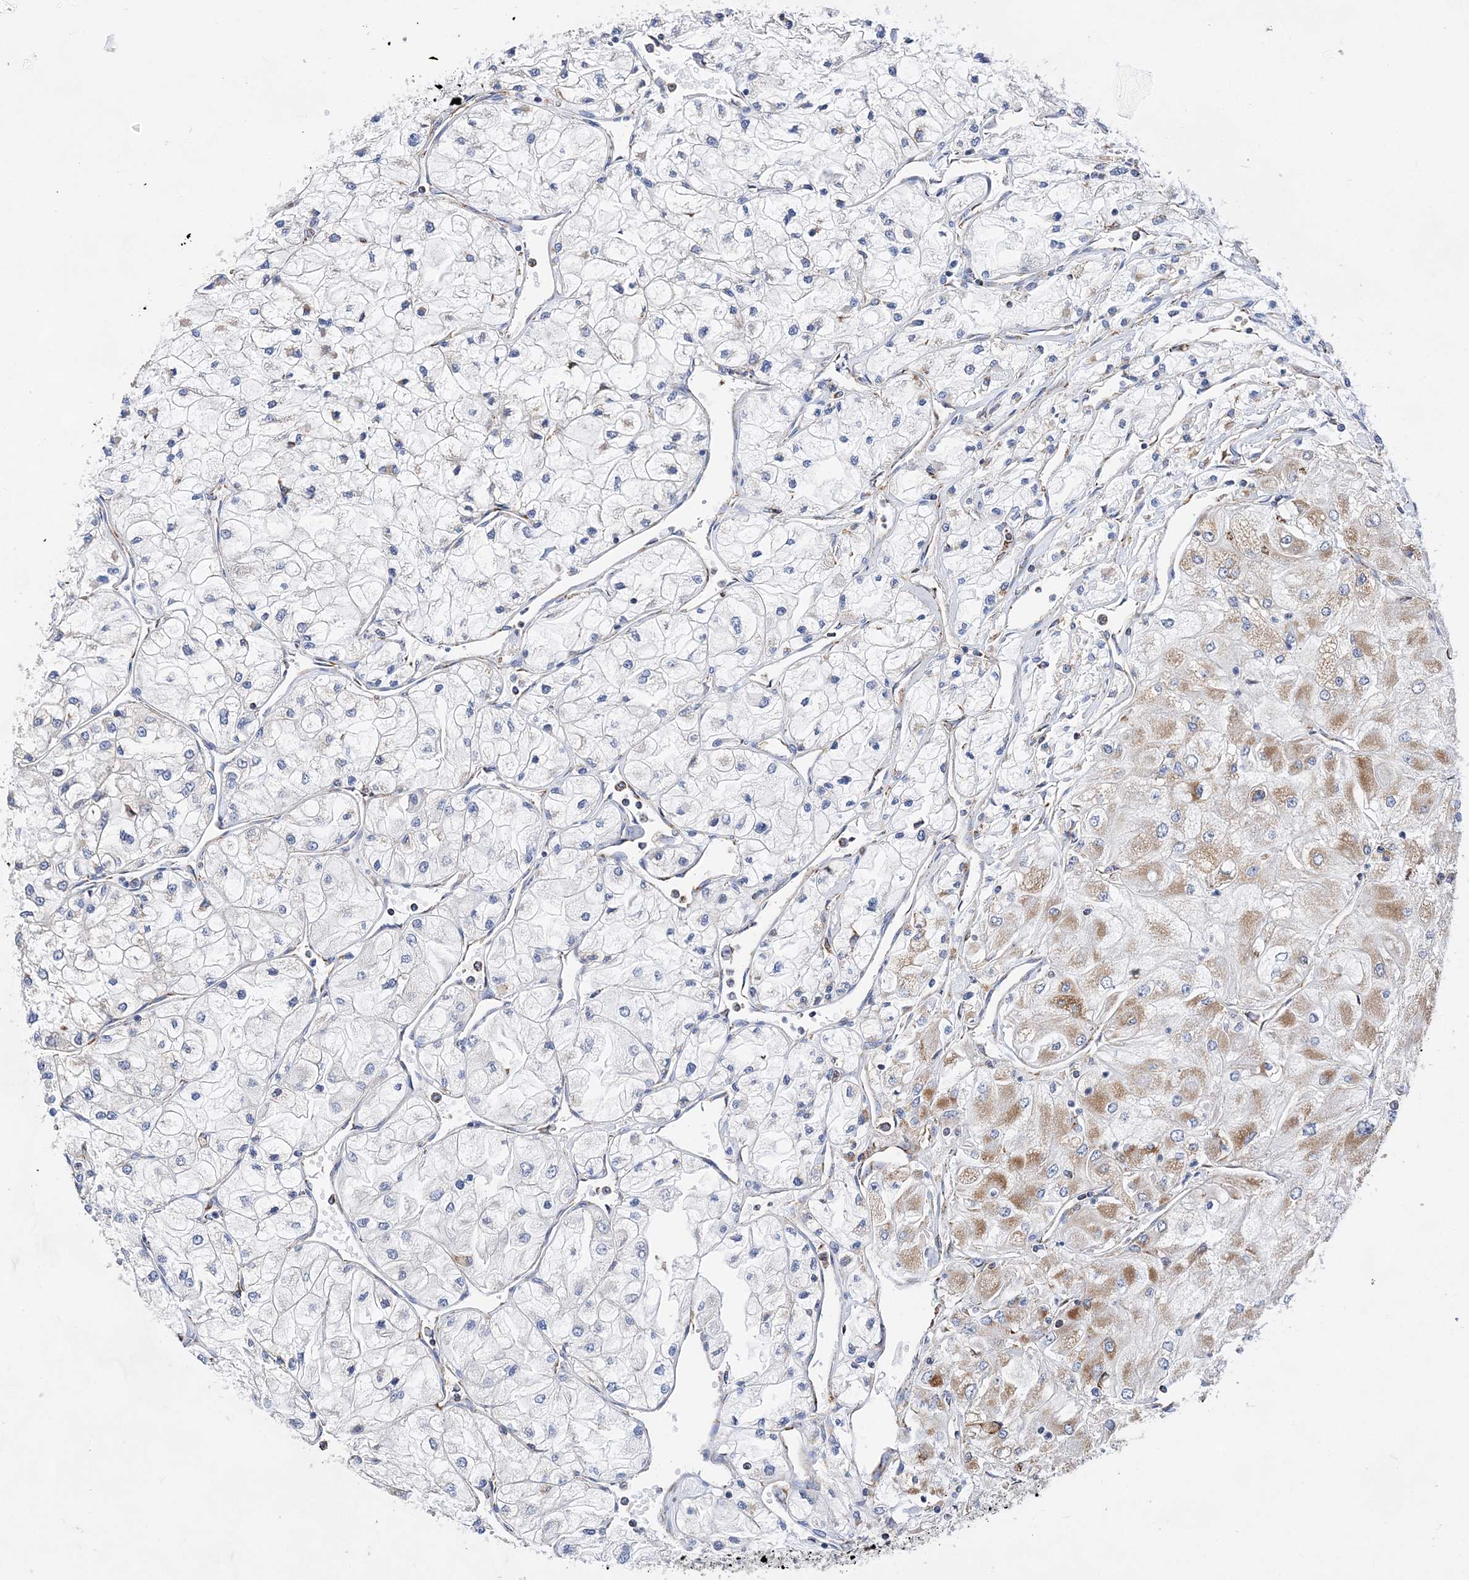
{"staining": {"intensity": "weak", "quantity": "<25%", "location": "cytoplasmic/membranous"}, "tissue": "renal cancer", "cell_type": "Tumor cells", "image_type": "cancer", "snomed": [{"axis": "morphology", "description": "Adenocarcinoma, NOS"}, {"axis": "topography", "description": "Kidney"}], "caption": "Micrograph shows no protein expression in tumor cells of renal cancer (adenocarcinoma) tissue. (Brightfield microscopy of DAB (3,3'-diaminobenzidine) IHC at high magnification).", "gene": "ACOT9", "patient": {"sex": "male", "age": 80}}